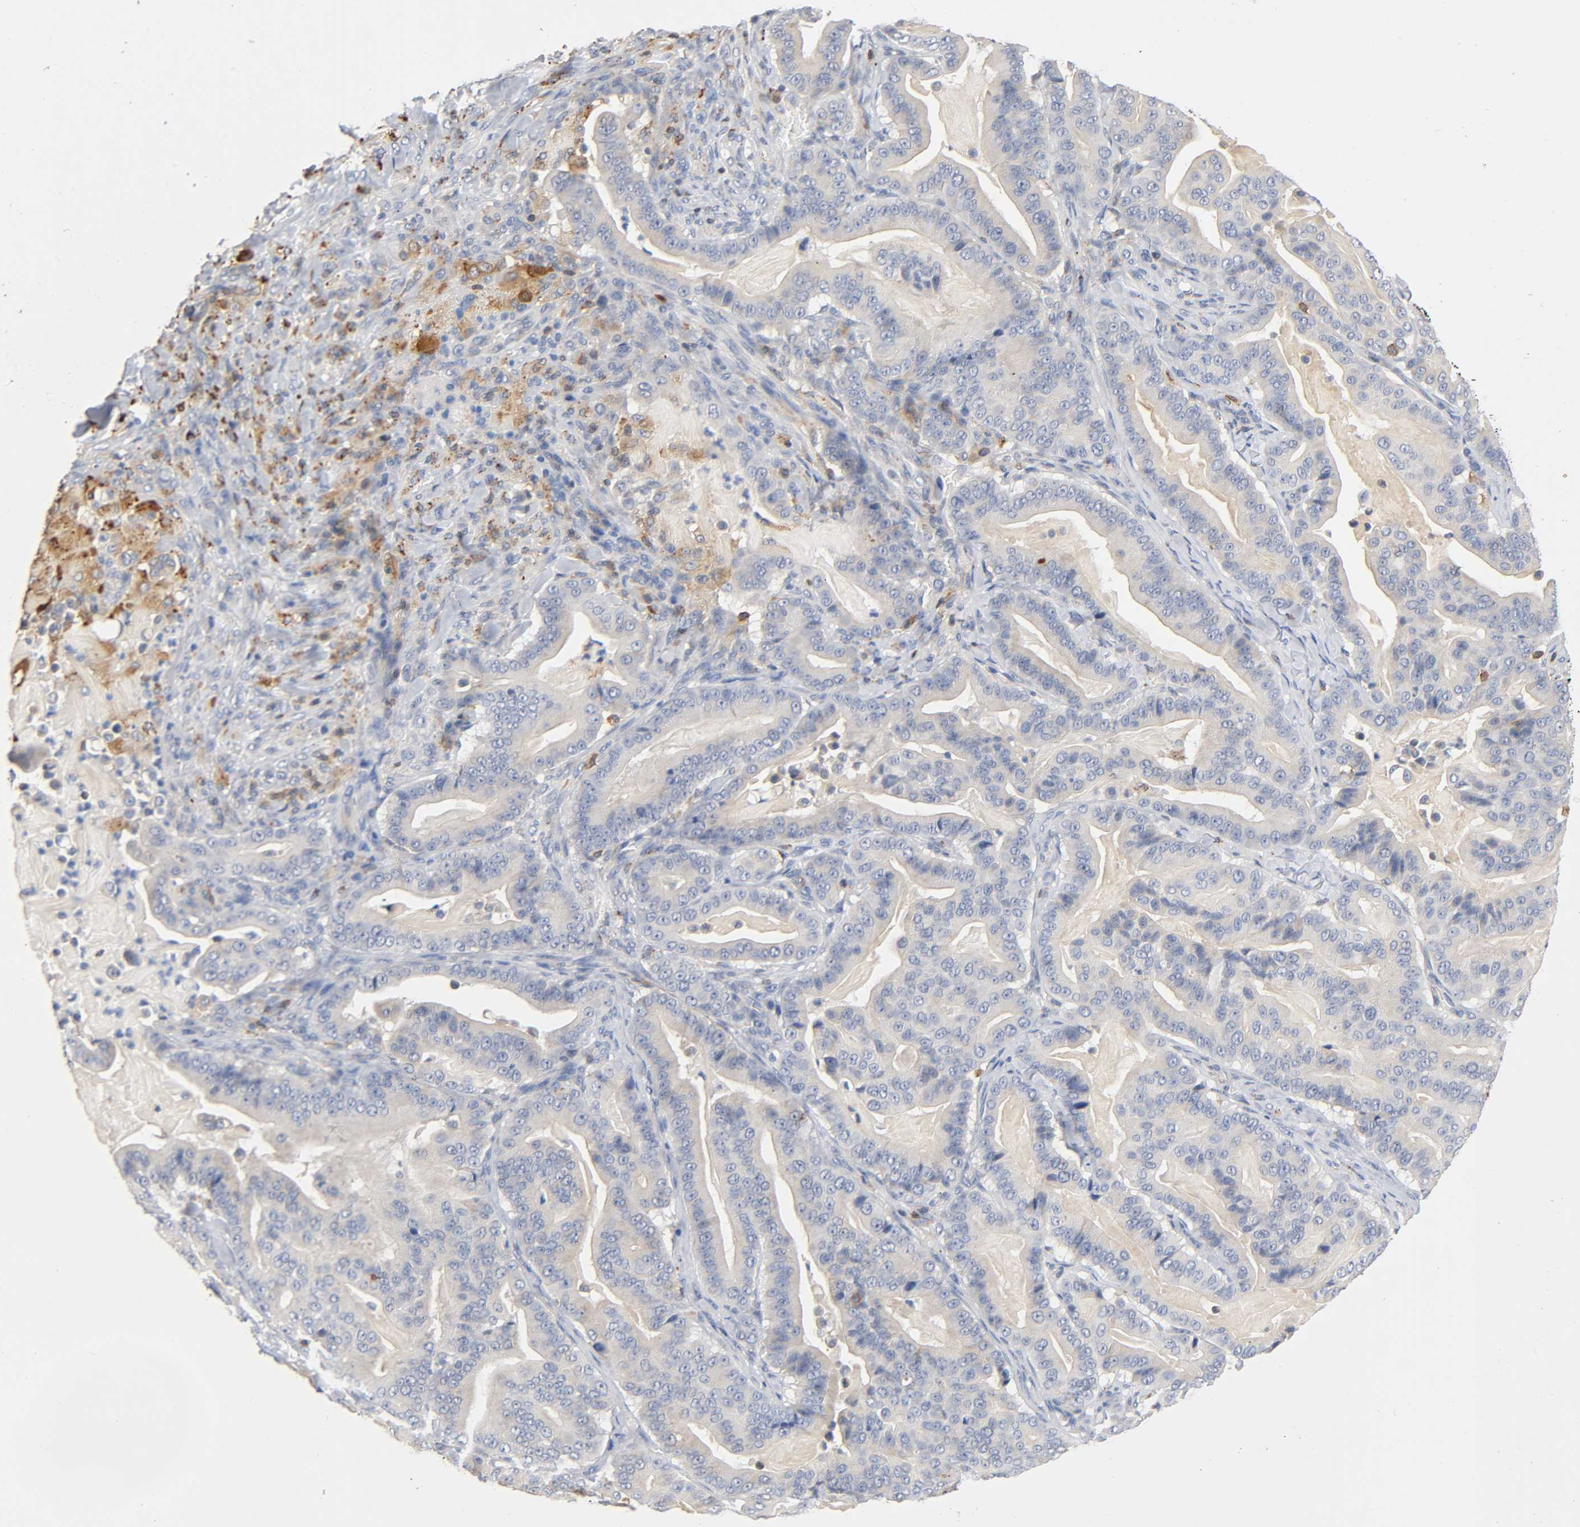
{"staining": {"intensity": "weak", "quantity": "25%-75%", "location": "cytoplasmic/membranous"}, "tissue": "pancreatic cancer", "cell_type": "Tumor cells", "image_type": "cancer", "snomed": [{"axis": "morphology", "description": "Adenocarcinoma, NOS"}, {"axis": "topography", "description": "Pancreas"}], "caption": "Human adenocarcinoma (pancreatic) stained with a protein marker reveals weak staining in tumor cells.", "gene": "UCKL1", "patient": {"sex": "male", "age": 63}}